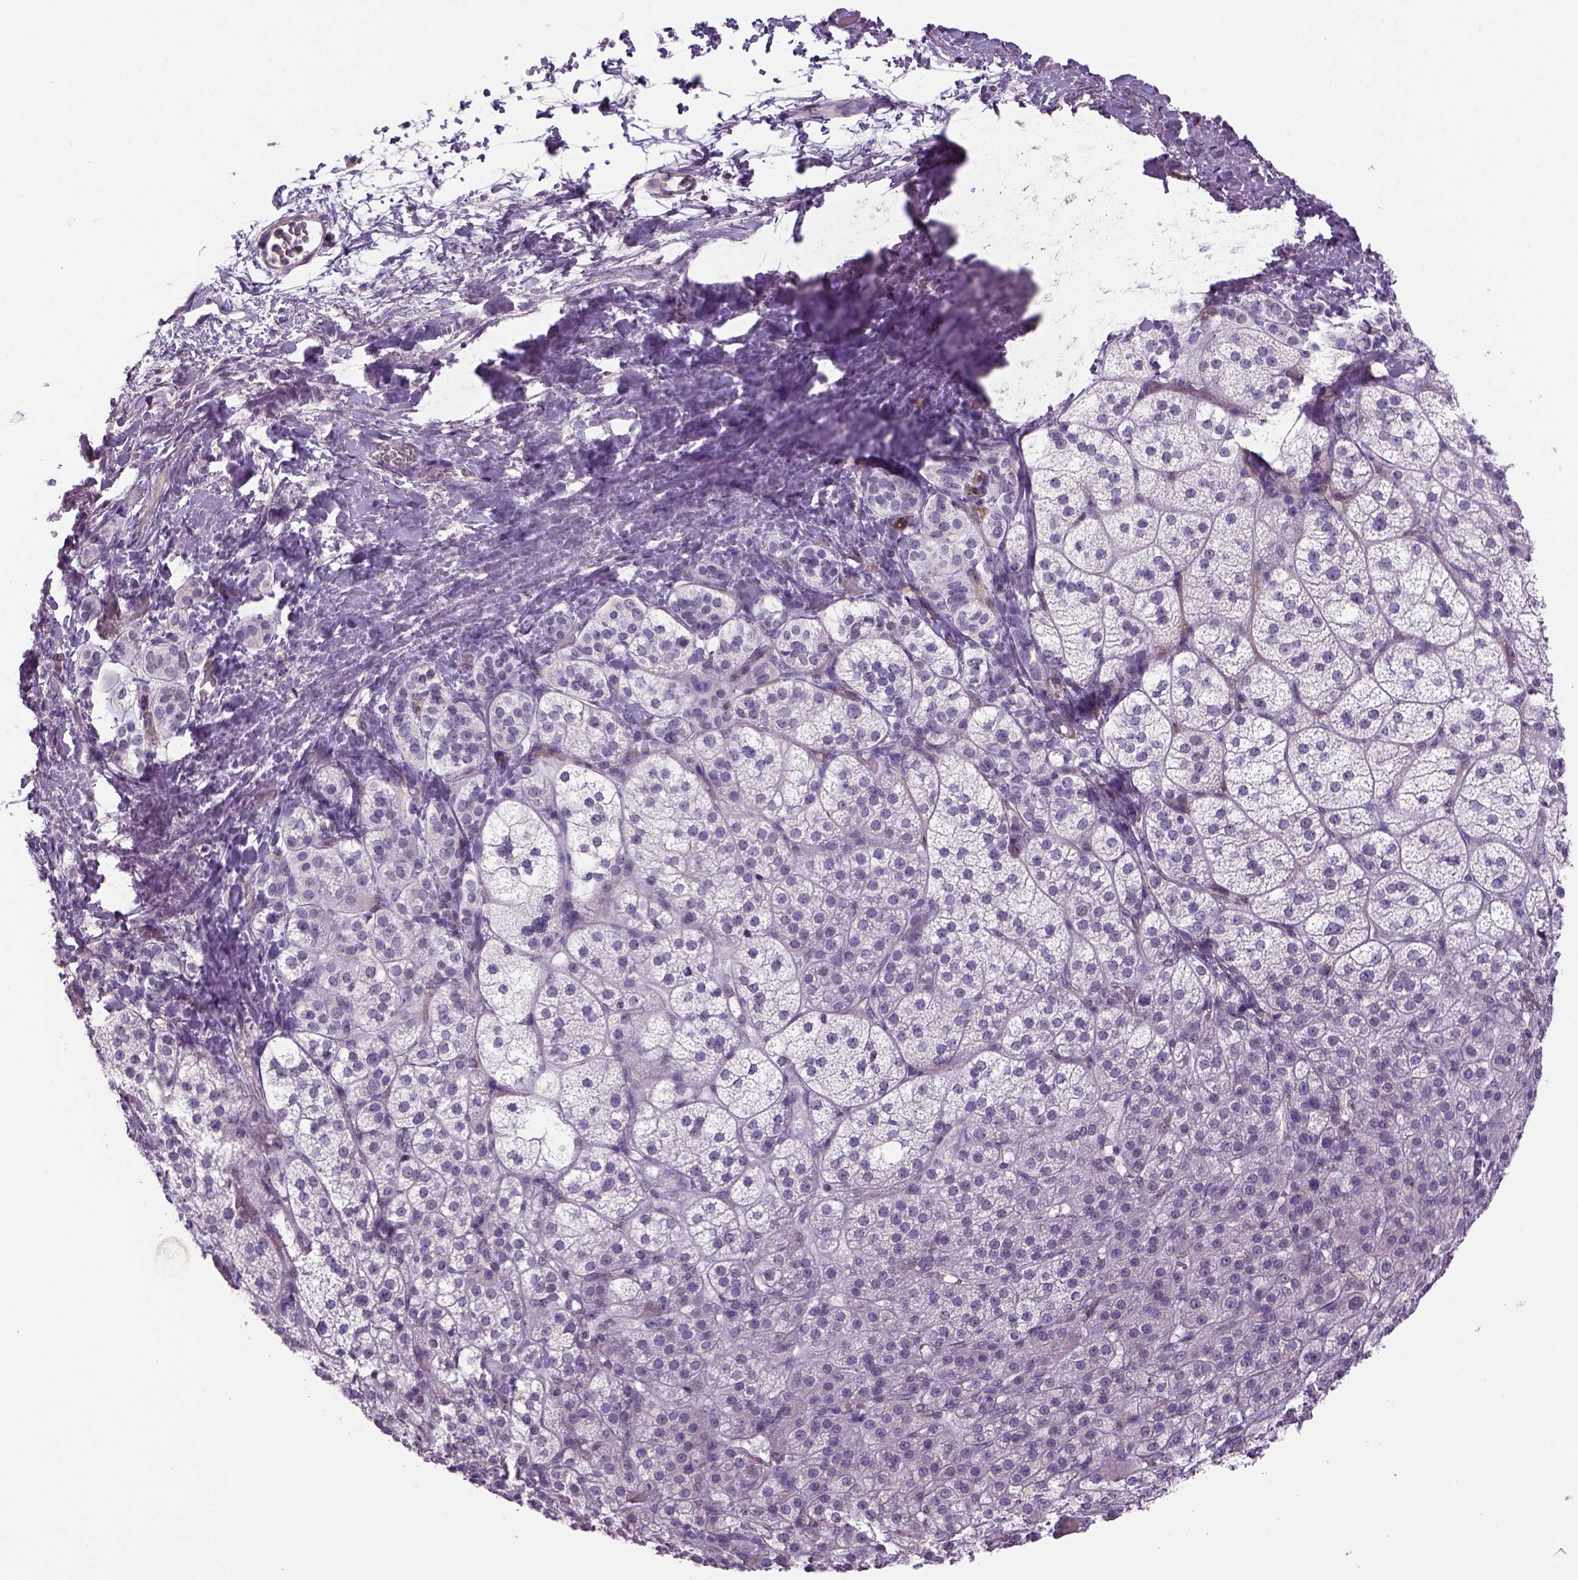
{"staining": {"intensity": "negative", "quantity": "none", "location": "none"}, "tissue": "adrenal gland", "cell_type": "Glandular cells", "image_type": "normal", "snomed": [{"axis": "morphology", "description": "Normal tissue, NOS"}, {"axis": "topography", "description": "Adrenal gland"}], "caption": "Immunohistochemical staining of unremarkable adrenal gland displays no significant positivity in glandular cells. (DAB immunohistochemistry (IHC) visualized using brightfield microscopy, high magnification).", "gene": "PRRT1", "patient": {"sex": "female", "age": 60}}